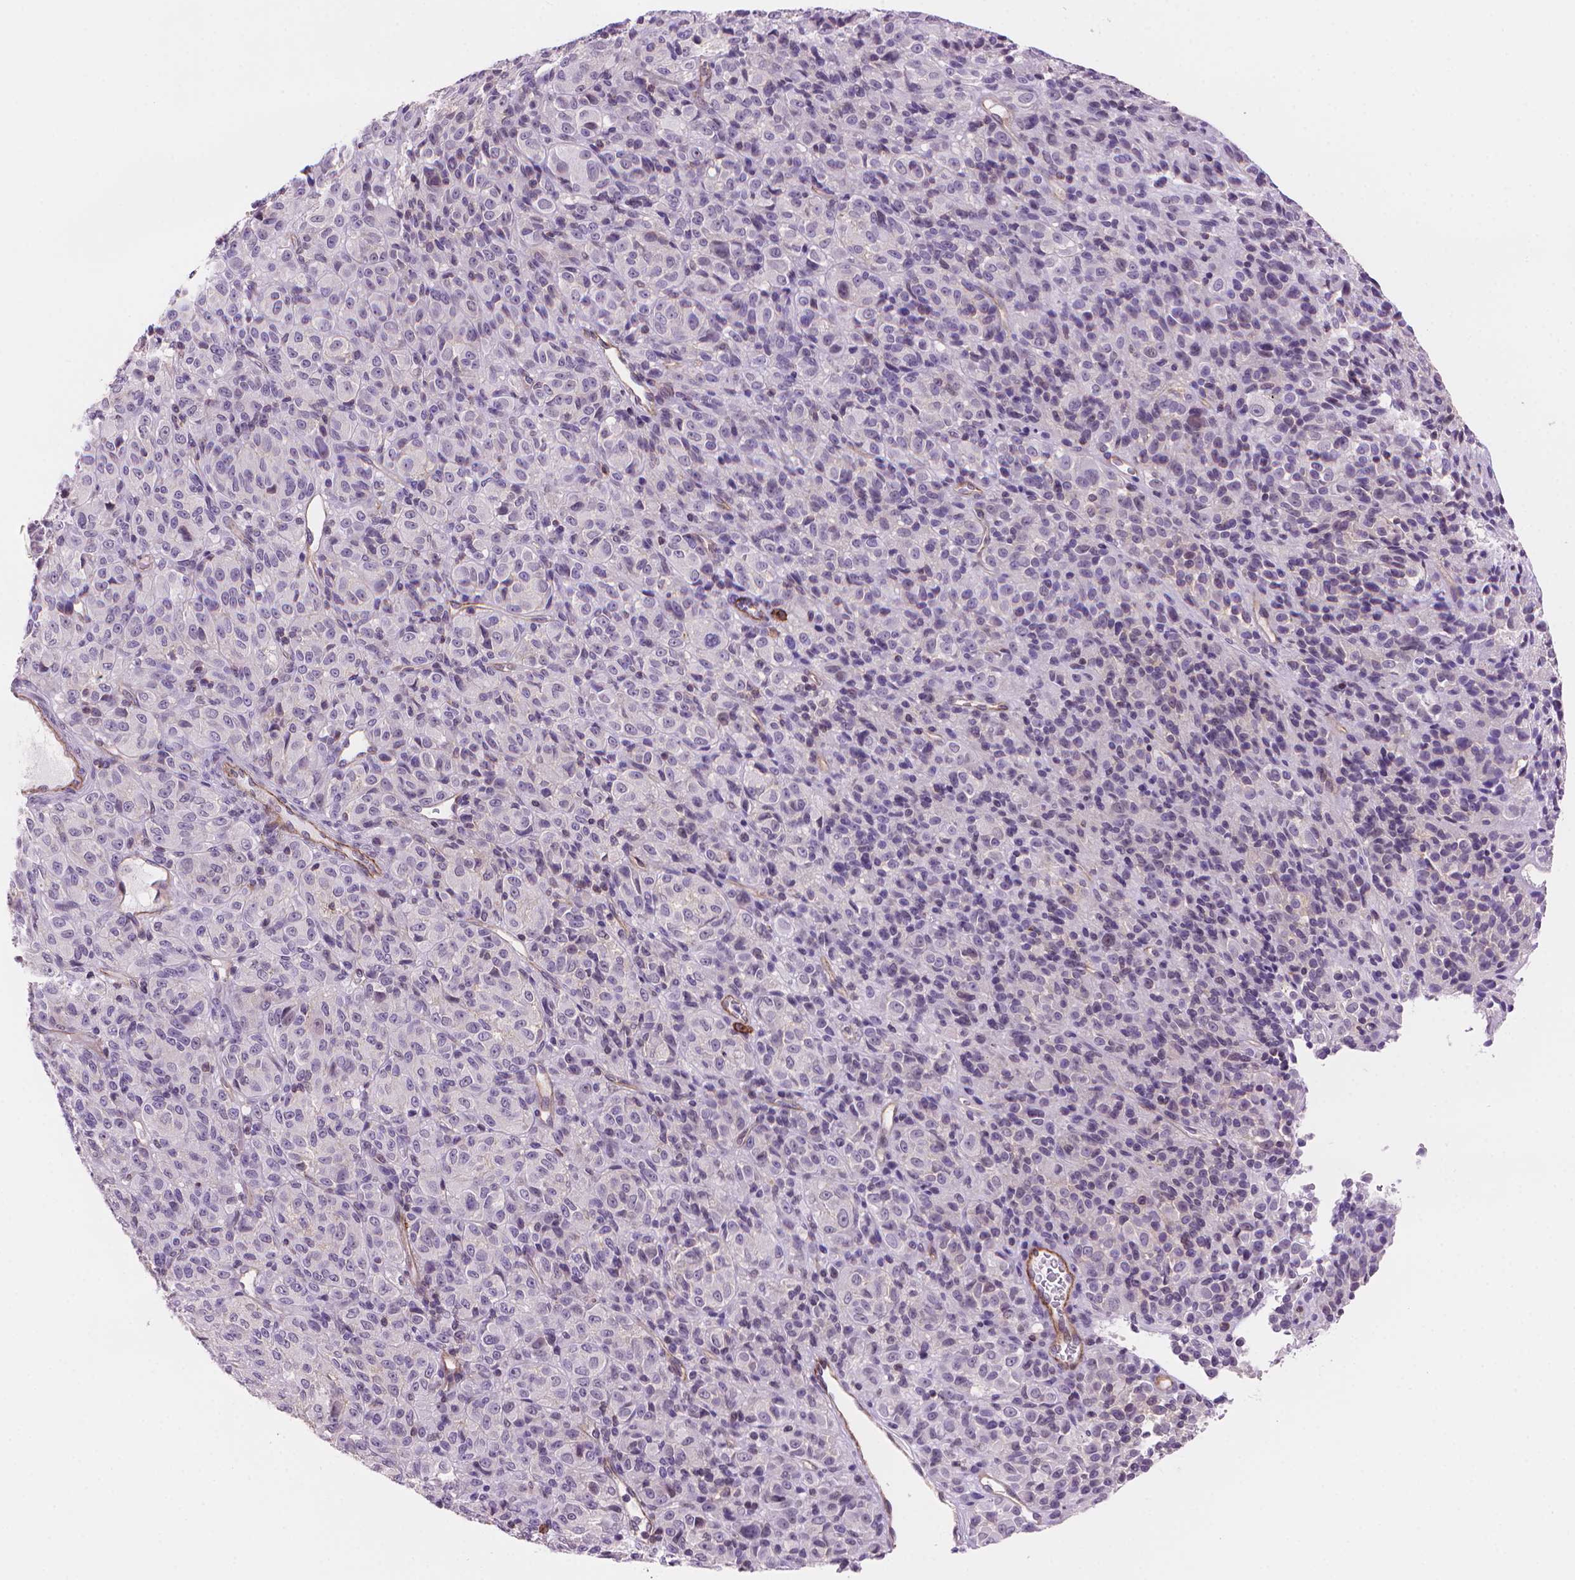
{"staining": {"intensity": "negative", "quantity": "none", "location": "none"}, "tissue": "melanoma", "cell_type": "Tumor cells", "image_type": "cancer", "snomed": [{"axis": "morphology", "description": "Malignant melanoma, Metastatic site"}, {"axis": "topography", "description": "Brain"}], "caption": "Protein analysis of melanoma demonstrates no significant expression in tumor cells.", "gene": "TMEM184A", "patient": {"sex": "female", "age": 56}}